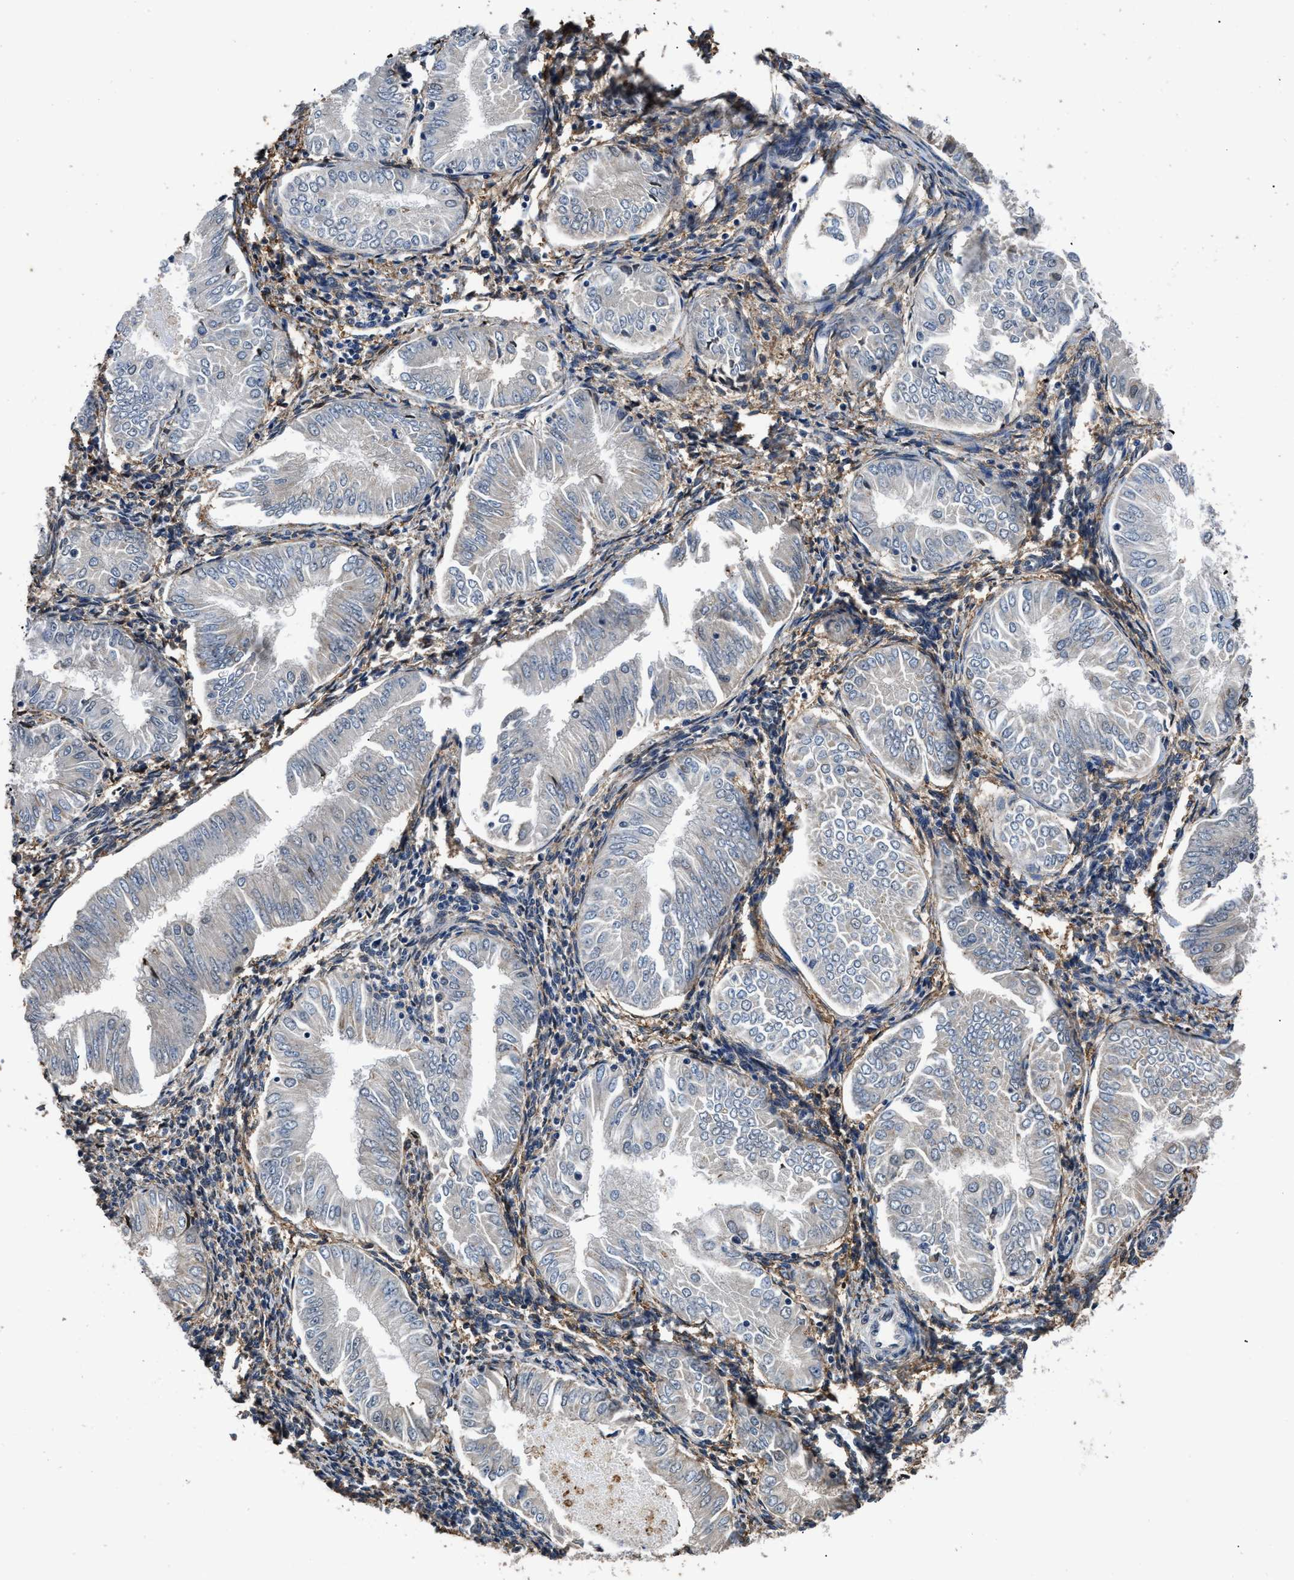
{"staining": {"intensity": "negative", "quantity": "none", "location": "none"}, "tissue": "endometrial cancer", "cell_type": "Tumor cells", "image_type": "cancer", "snomed": [{"axis": "morphology", "description": "Adenocarcinoma, NOS"}, {"axis": "topography", "description": "Endometrium"}], "caption": "A micrograph of human endometrial adenocarcinoma is negative for staining in tumor cells.", "gene": "HNRNPH2", "patient": {"sex": "female", "age": 53}}